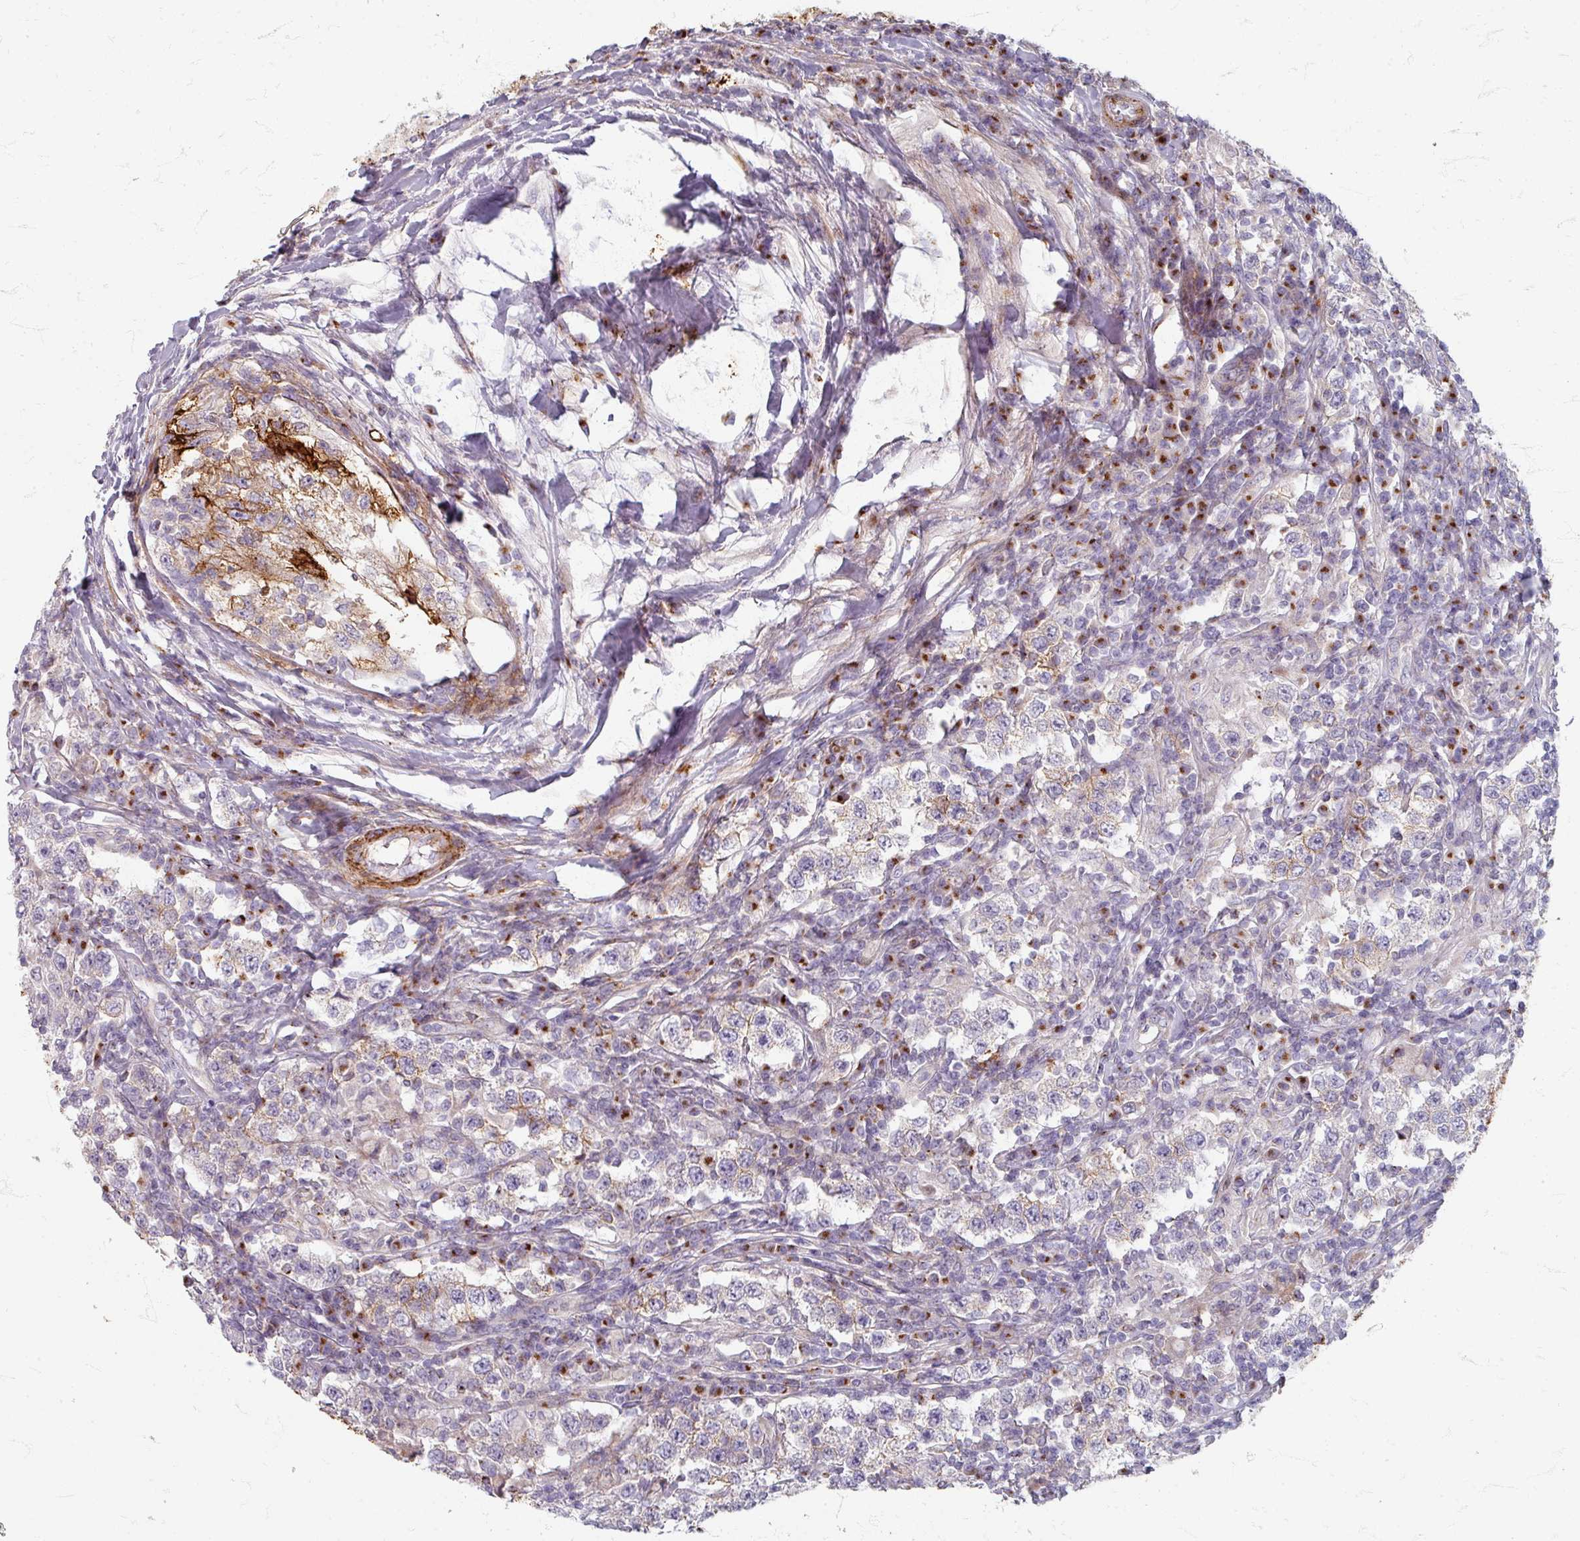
{"staining": {"intensity": "negative", "quantity": "none", "location": "none"}, "tissue": "testis cancer", "cell_type": "Tumor cells", "image_type": "cancer", "snomed": [{"axis": "morphology", "description": "Seminoma, NOS"}, {"axis": "morphology", "description": "Carcinoma, Embryonal, NOS"}, {"axis": "topography", "description": "Testis"}], "caption": "This is an immunohistochemistry histopathology image of human testis cancer. There is no expression in tumor cells.", "gene": "GABARAPL1", "patient": {"sex": "male", "age": 41}}